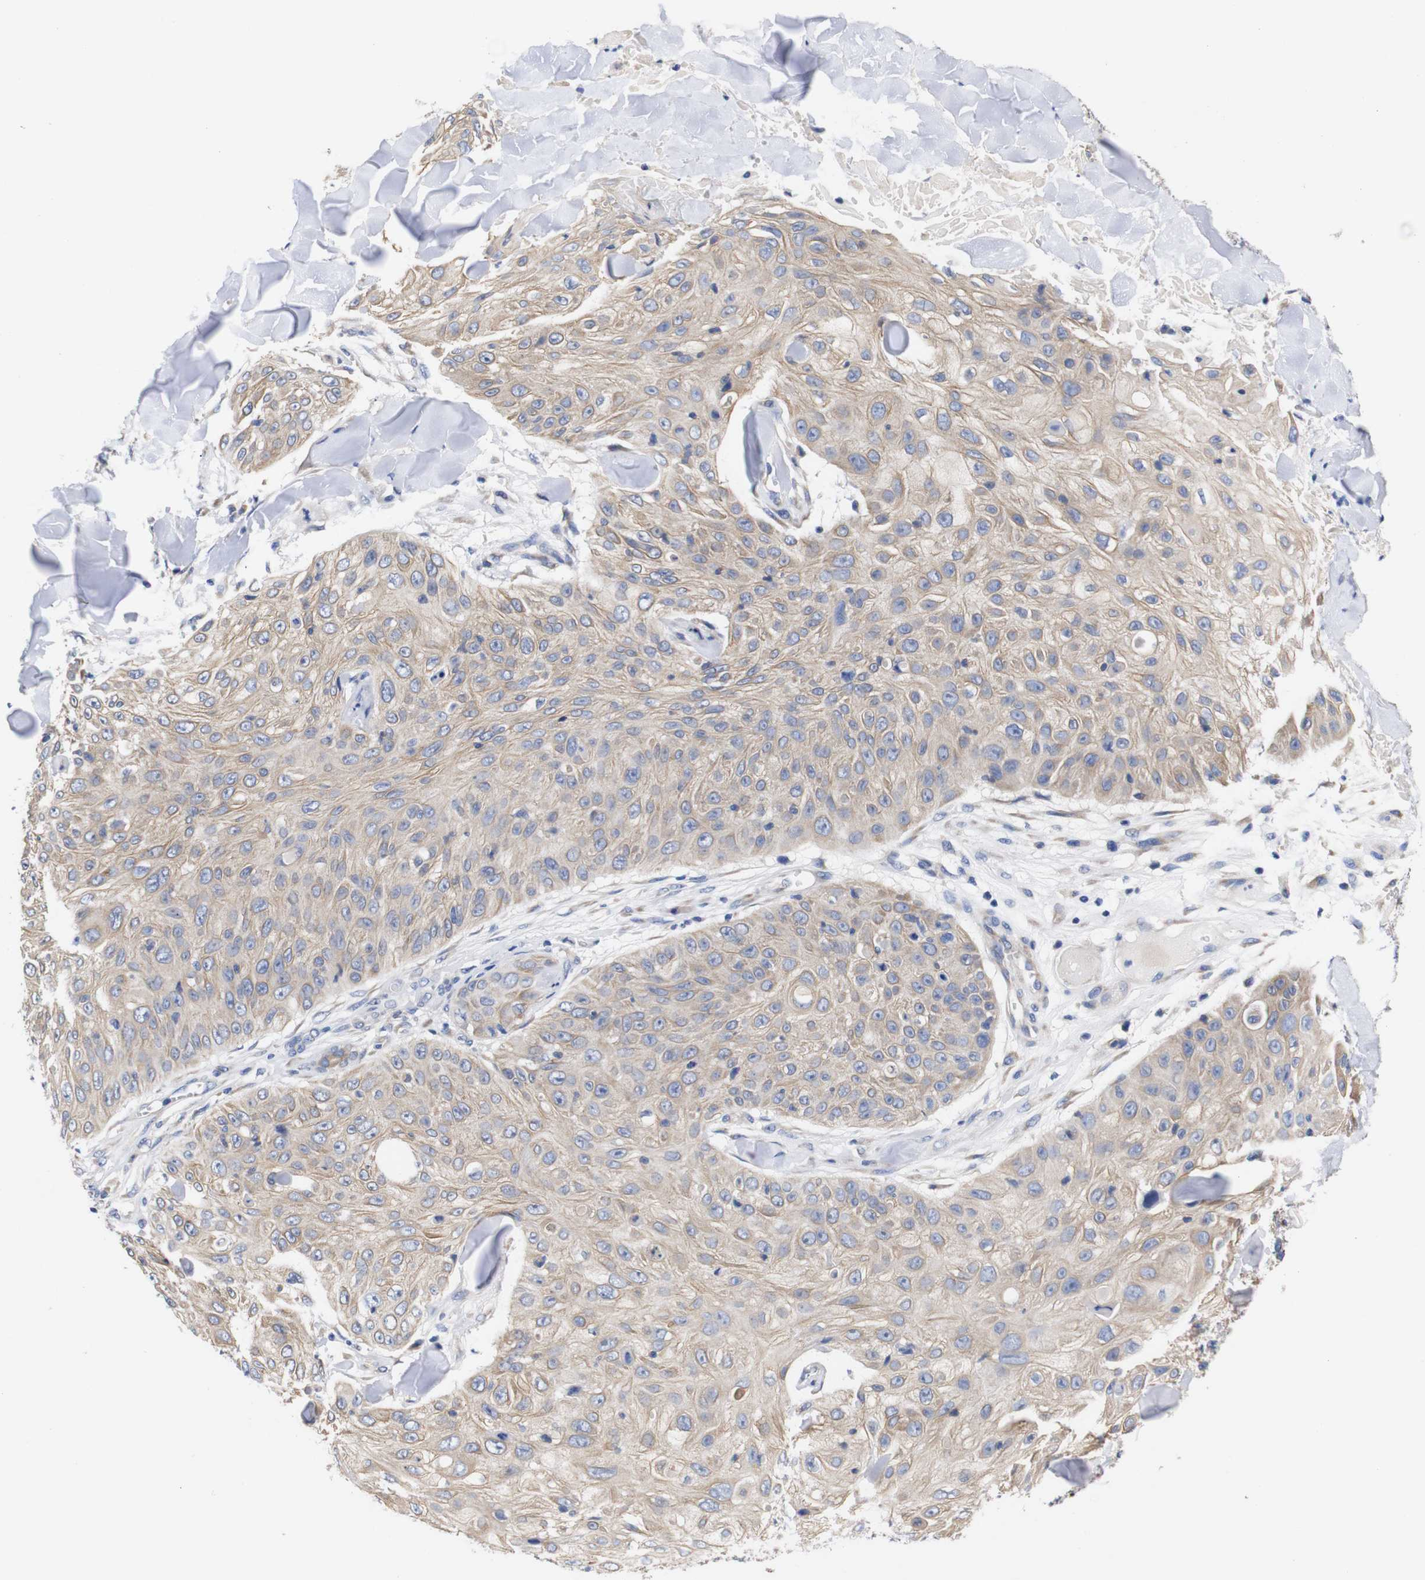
{"staining": {"intensity": "weak", "quantity": ">75%", "location": "cytoplasmic/membranous"}, "tissue": "skin cancer", "cell_type": "Tumor cells", "image_type": "cancer", "snomed": [{"axis": "morphology", "description": "Squamous cell carcinoma, NOS"}, {"axis": "topography", "description": "Skin"}], "caption": "Protein positivity by immunohistochemistry demonstrates weak cytoplasmic/membranous expression in about >75% of tumor cells in skin cancer (squamous cell carcinoma). (brown staining indicates protein expression, while blue staining denotes nuclei).", "gene": "OPN3", "patient": {"sex": "male", "age": 86}}